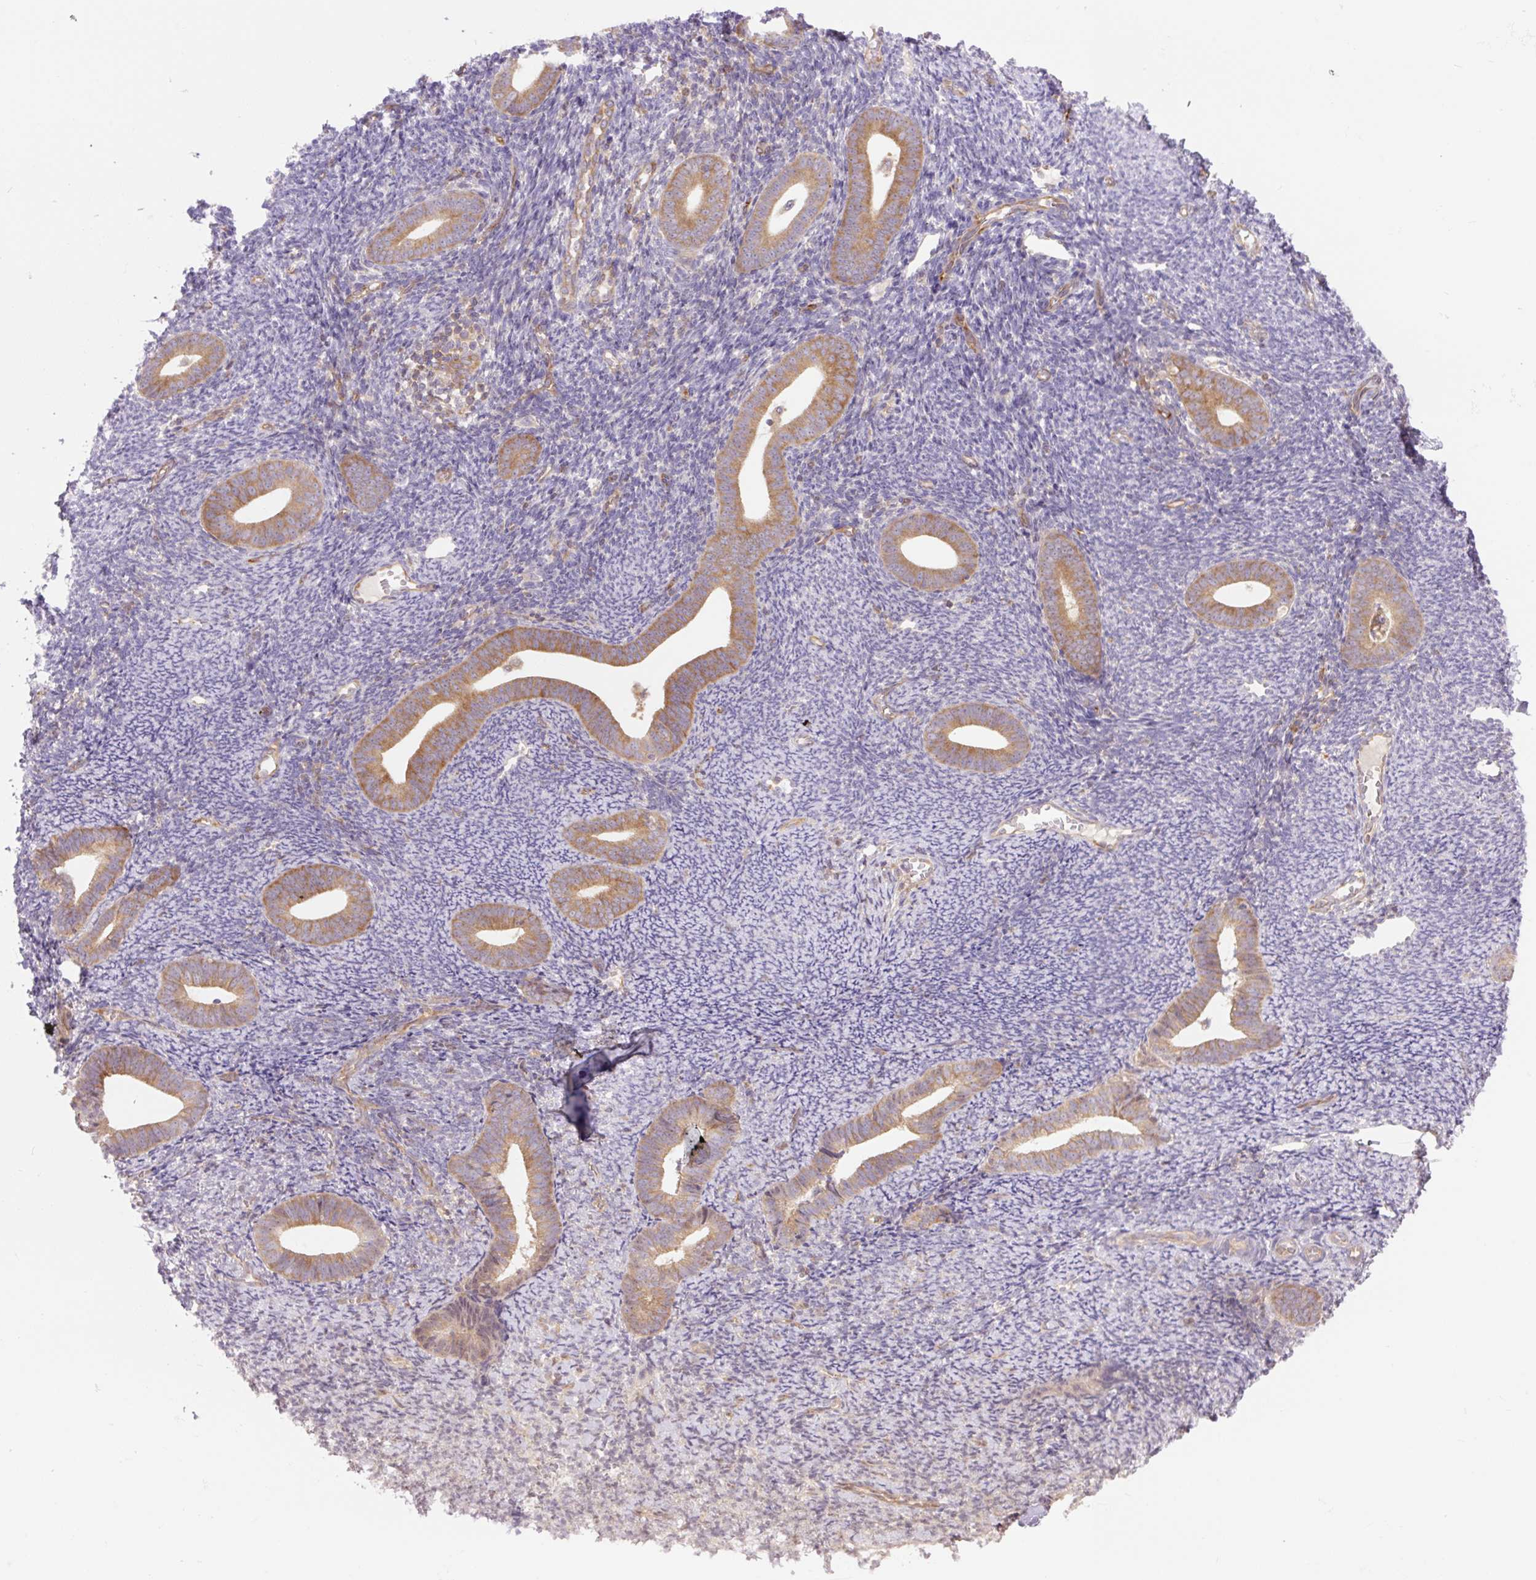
{"staining": {"intensity": "negative", "quantity": "none", "location": "none"}, "tissue": "endometrium", "cell_type": "Cells in endometrial stroma", "image_type": "normal", "snomed": [{"axis": "morphology", "description": "Normal tissue, NOS"}, {"axis": "topography", "description": "Endometrium"}], "caption": "Immunohistochemistry of benign human endometrium displays no staining in cells in endometrial stroma.", "gene": "MINK1", "patient": {"sex": "female", "age": 39}}